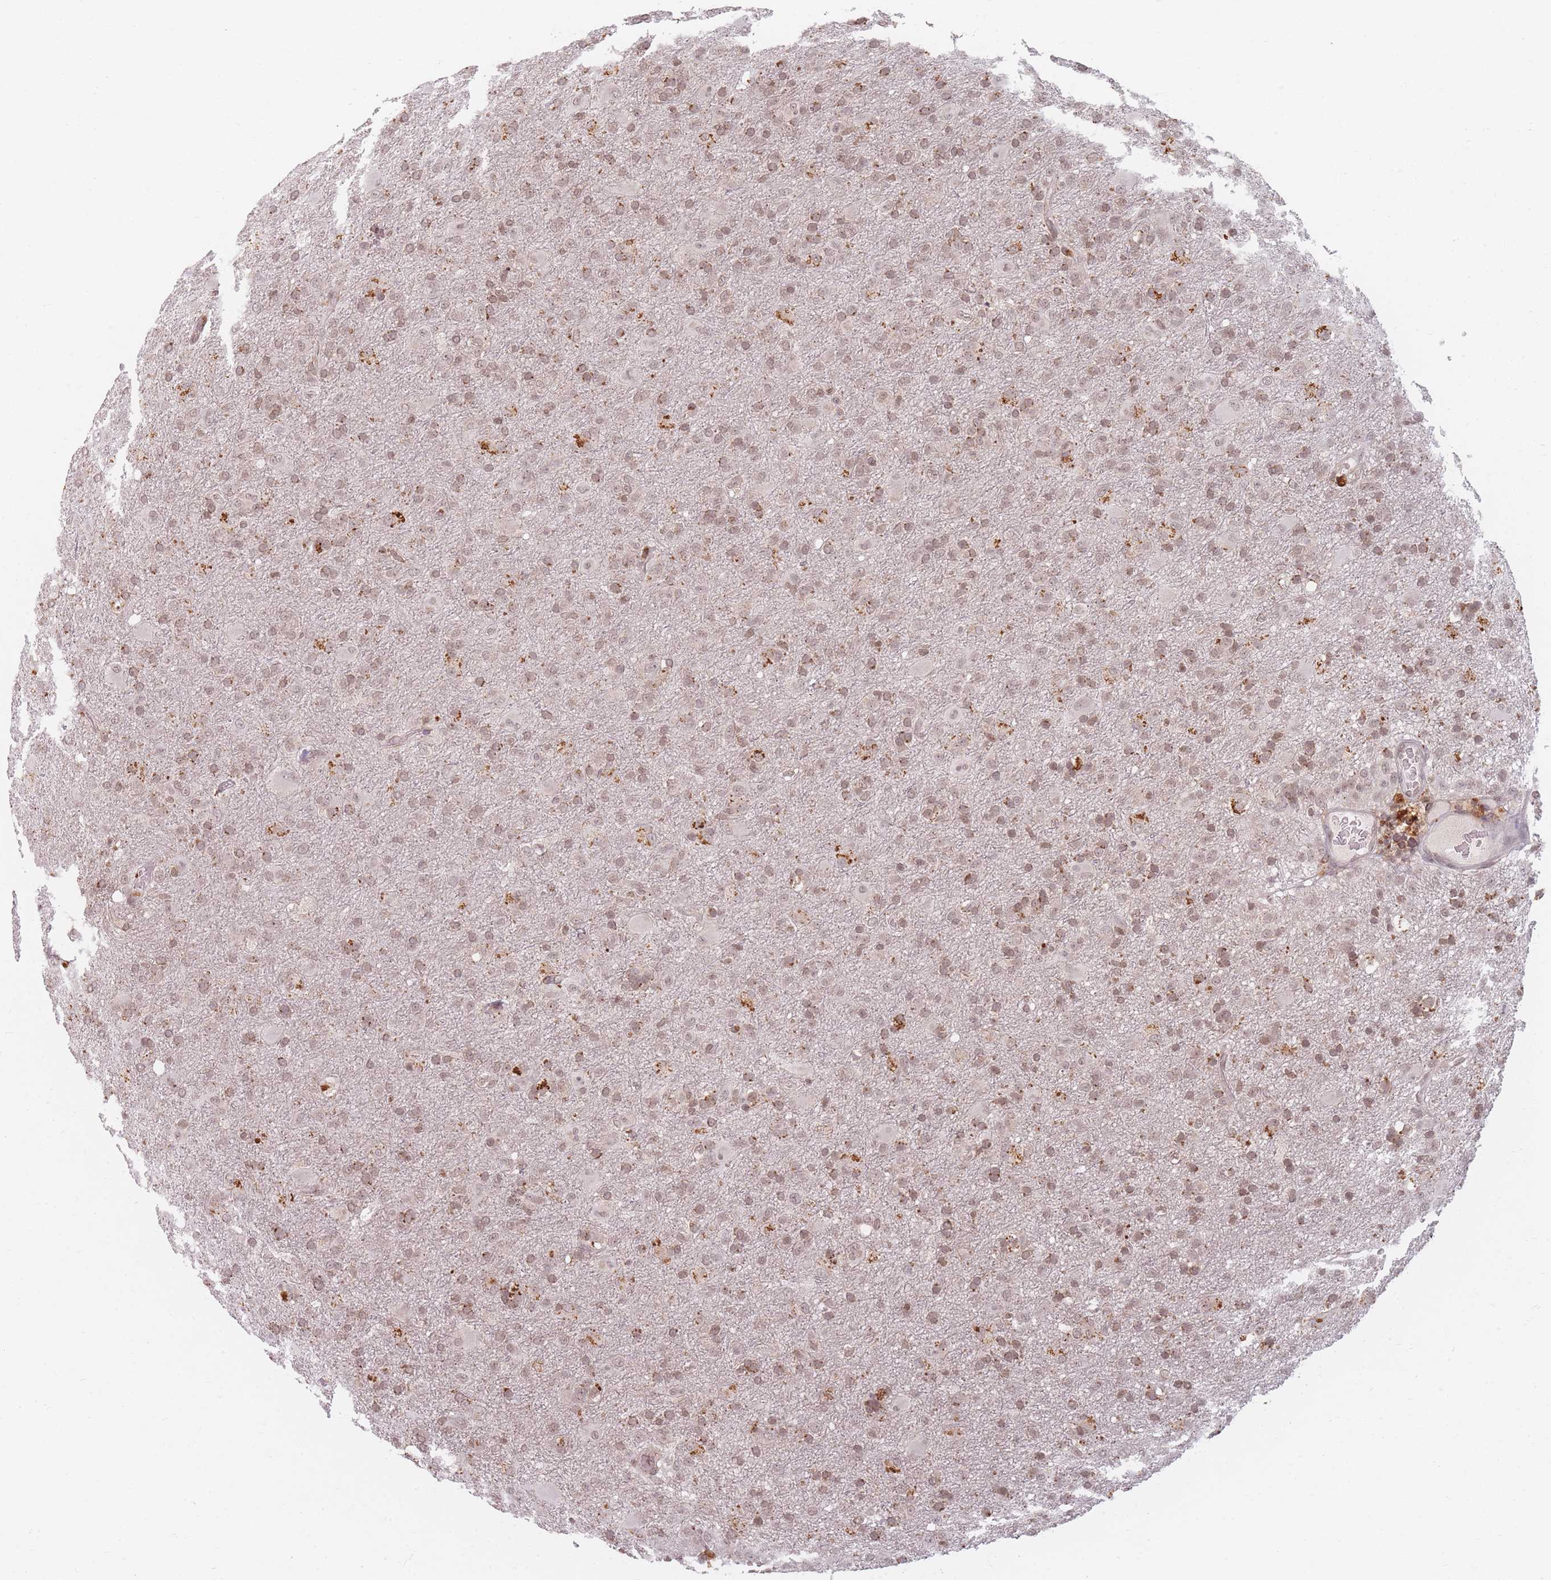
{"staining": {"intensity": "weak", "quantity": ">75%", "location": "nuclear"}, "tissue": "glioma", "cell_type": "Tumor cells", "image_type": "cancer", "snomed": [{"axis": "morphology", "description": "Glioma, malignant, Low grade"}, {"axis": "topography", "description": "Brain"}], "caption": "Immunohistochemical staining of human malignant glioma (low-grade) reveals low levels of weak nuclear positivity in approximately >75% of tumor cells.", "gene": "SPATA45", "patient": {"sex": "male", "age": 65}}